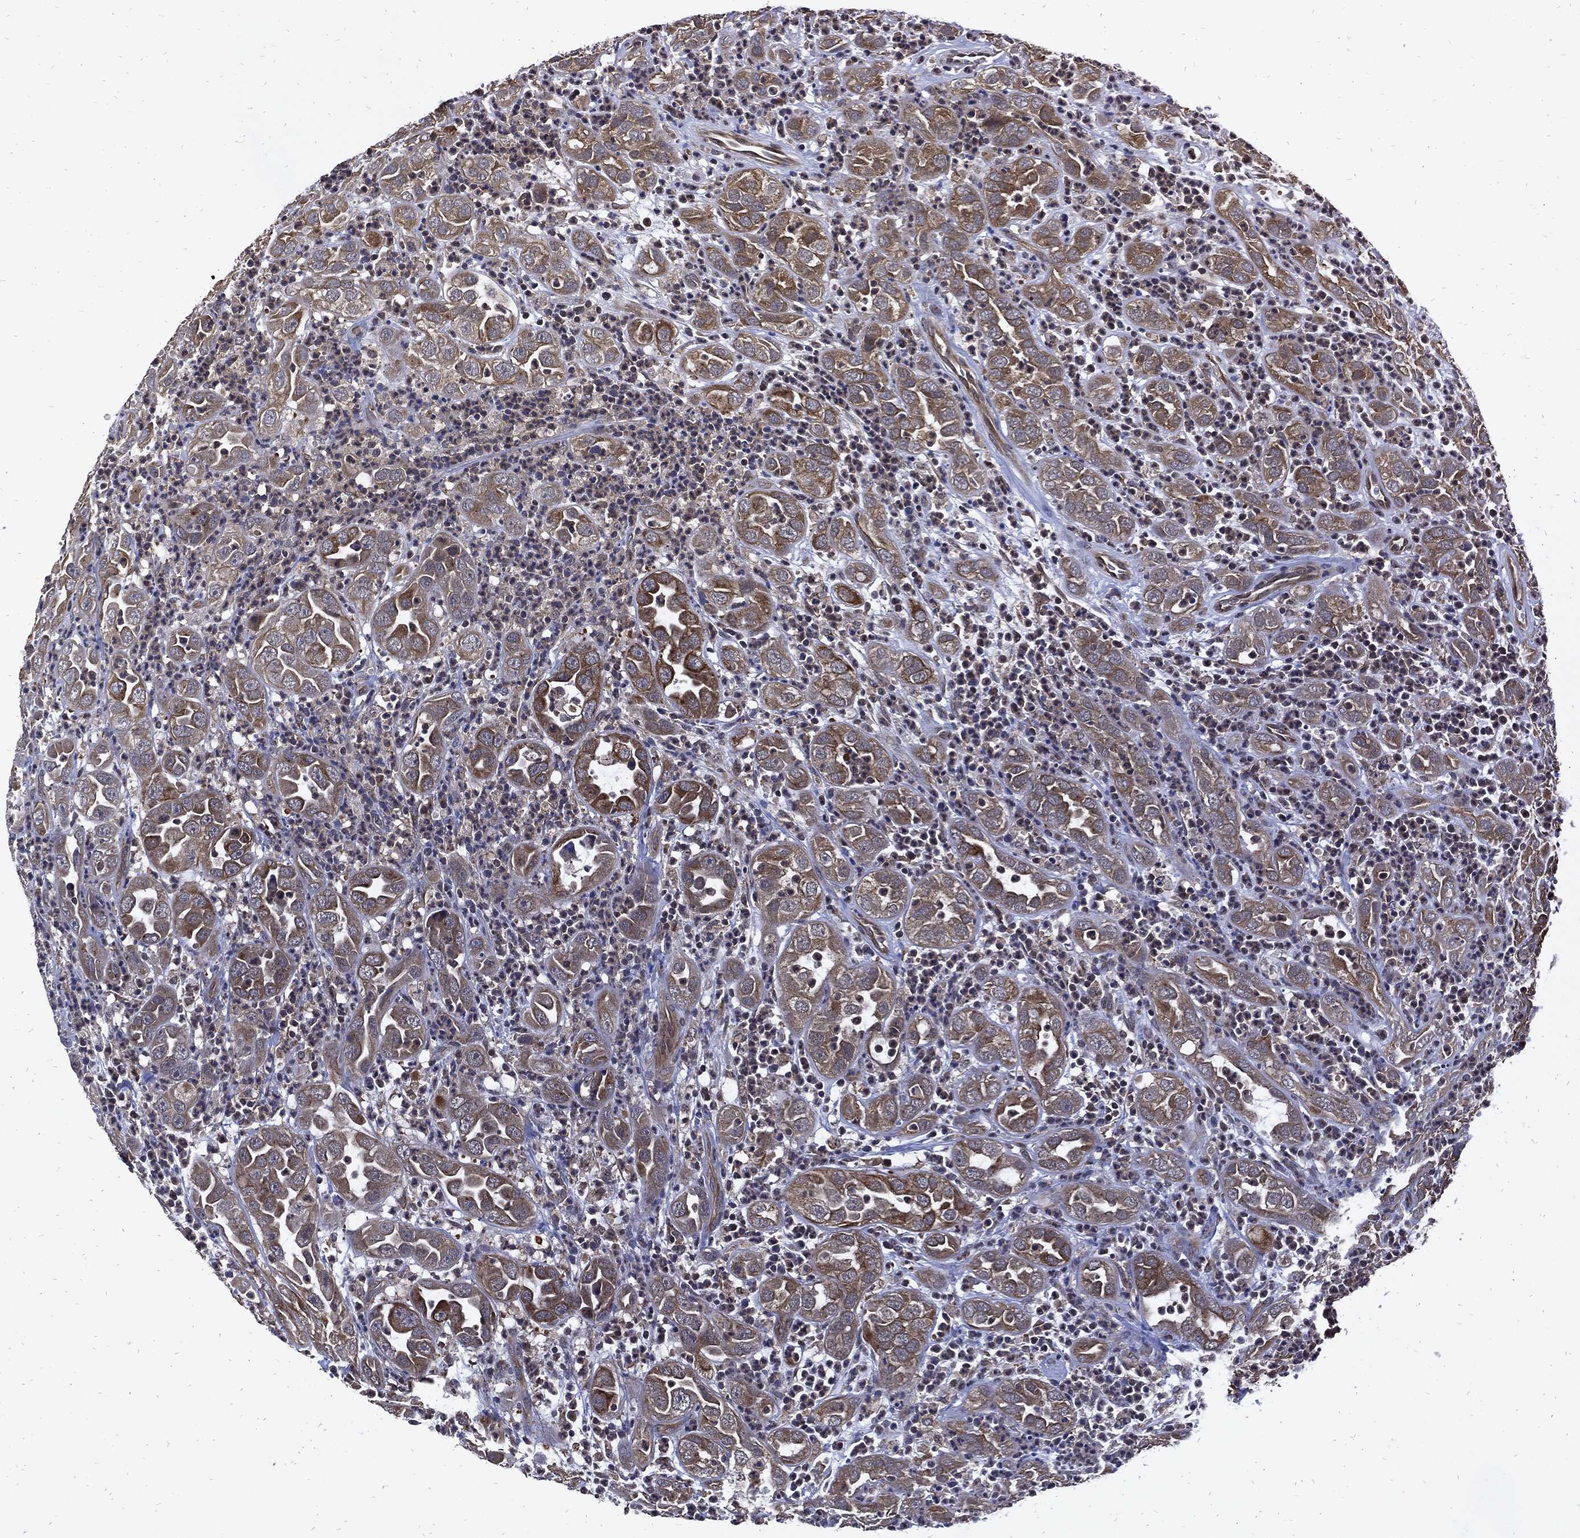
{"staining": {"intensity": "moderate", "quantity": "<25%", "location": "cytoplasmic/membranous"}, "tissue": "urothelial cancer", "cell_type": "Tumor cells", "image_type": "cancer", "snomed": [{"axis": "morphology", "description": "Urothelial carcinoma, High grade"}, {"axis": "topography", "description": "Urinary bladder"}], "caption": "Urothelial carcinoma (high-grade) stained for a protein (brown) shows moderate cytoplasmic/membranous positive staining in approximately <25% of tumor cells.", "gene": "DCTN1", "patient": {"sex": "female", "age": 41}}